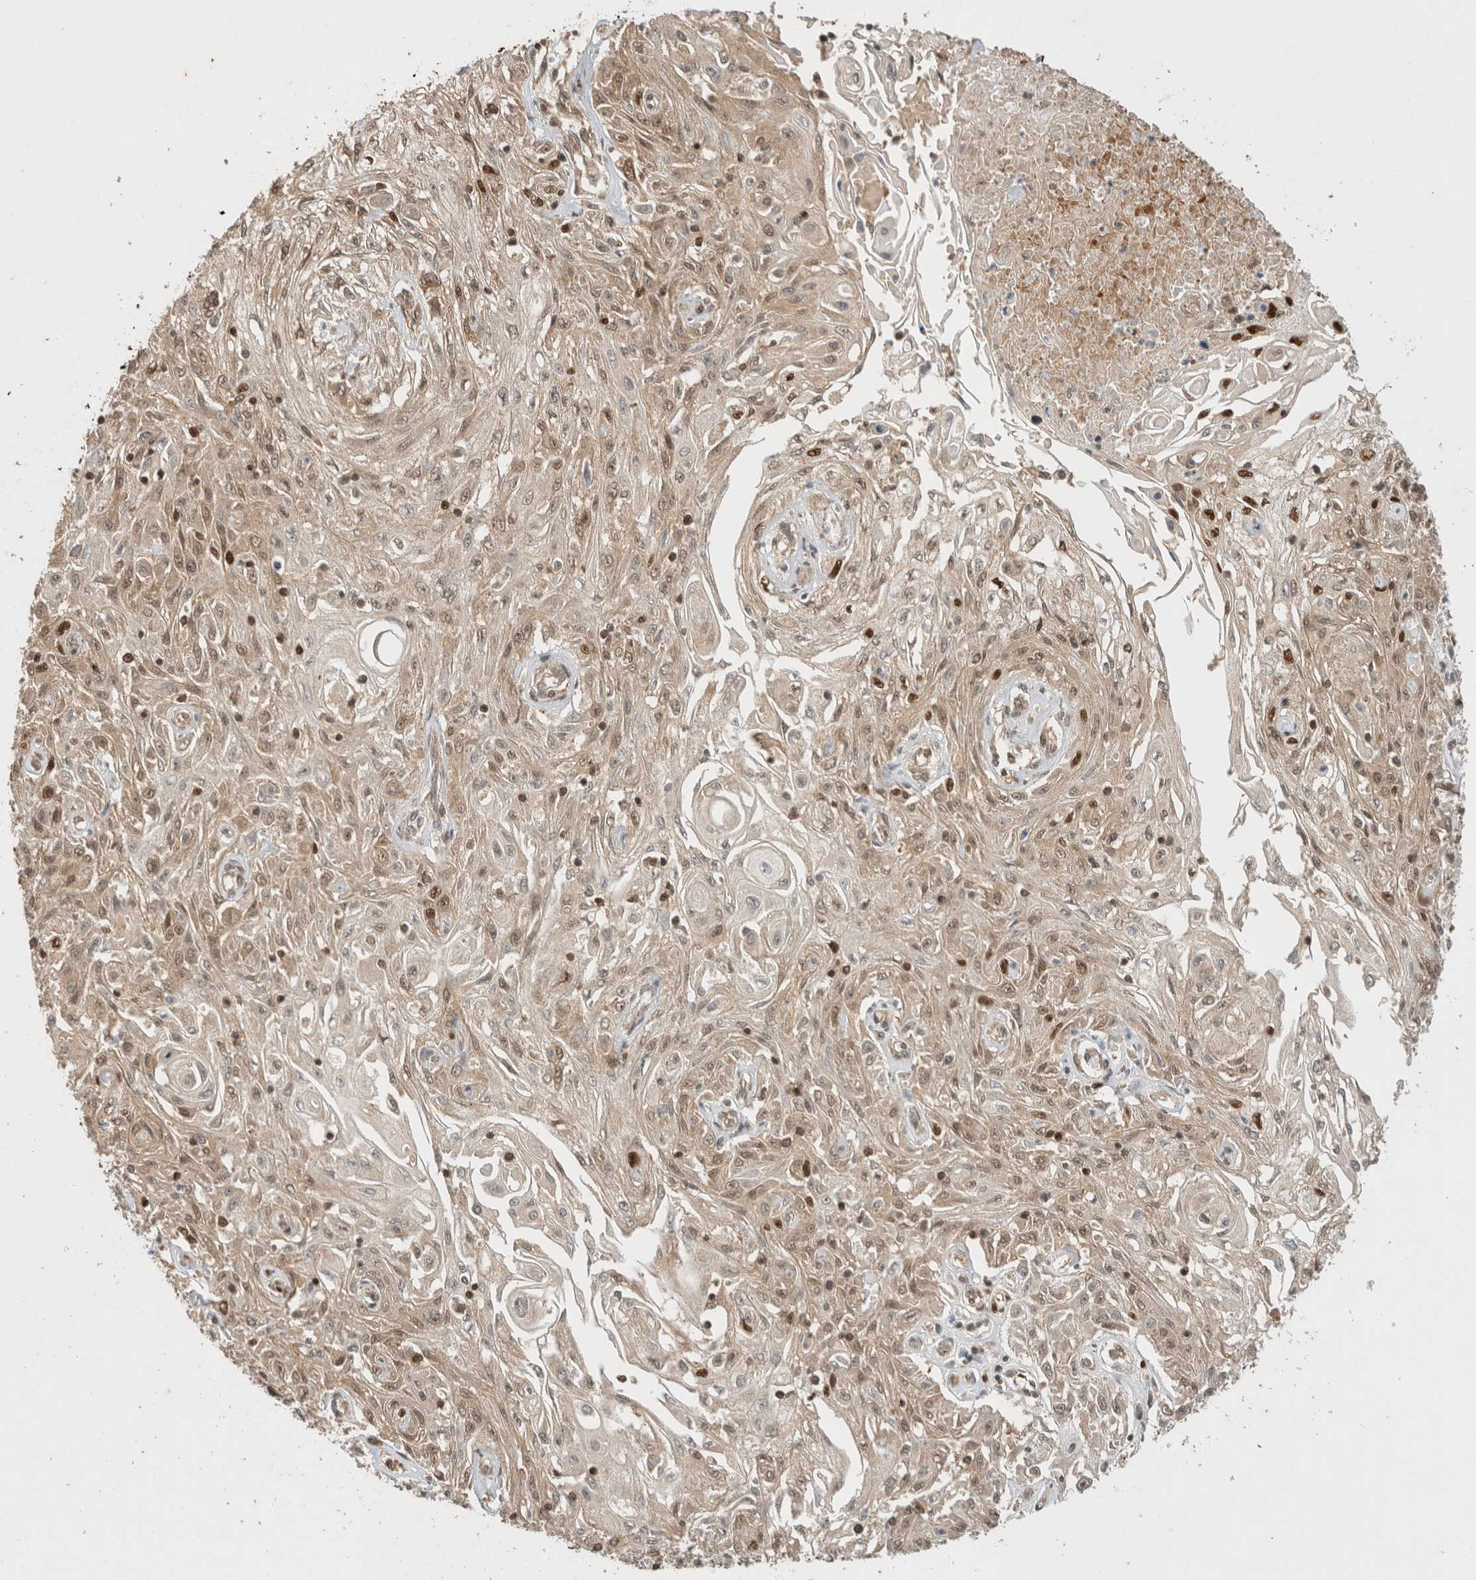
{"staining": {"intensity": "strong", "quantity": "<25%", "location": "cytoplasmic/membranous,nuclear"}, "tissue": "skin cancer", "cell_type": "Tumor cells", "image_type": "cancer", "snomed": [{"axis": "morphology", "description": "Squamous cell carcinoma, NOS"}, {"axis": "morphology", "description": "Squamous cell carcinoma, metastatic, NOS"}, {"axis": "topography", "description": "Skin"}, {"axis": "topography", "description": "Lymph node"}], "caption": "Immunohistochemical staining of human skin metastatic squamous cell carcinoma exhibits strong cytoplasmic/membranous and nuclear protein staining in approximately <25% of tumor cells. The staining was performed using DAB (3,3'-diaminobenzidine) to visualize the protein expression in brown, while the nuclei were stained in blue with hematoxylin (Magnification: 20x).", "gene": "SNRNP40", "patient": {"sex": "male", "age": 75}}